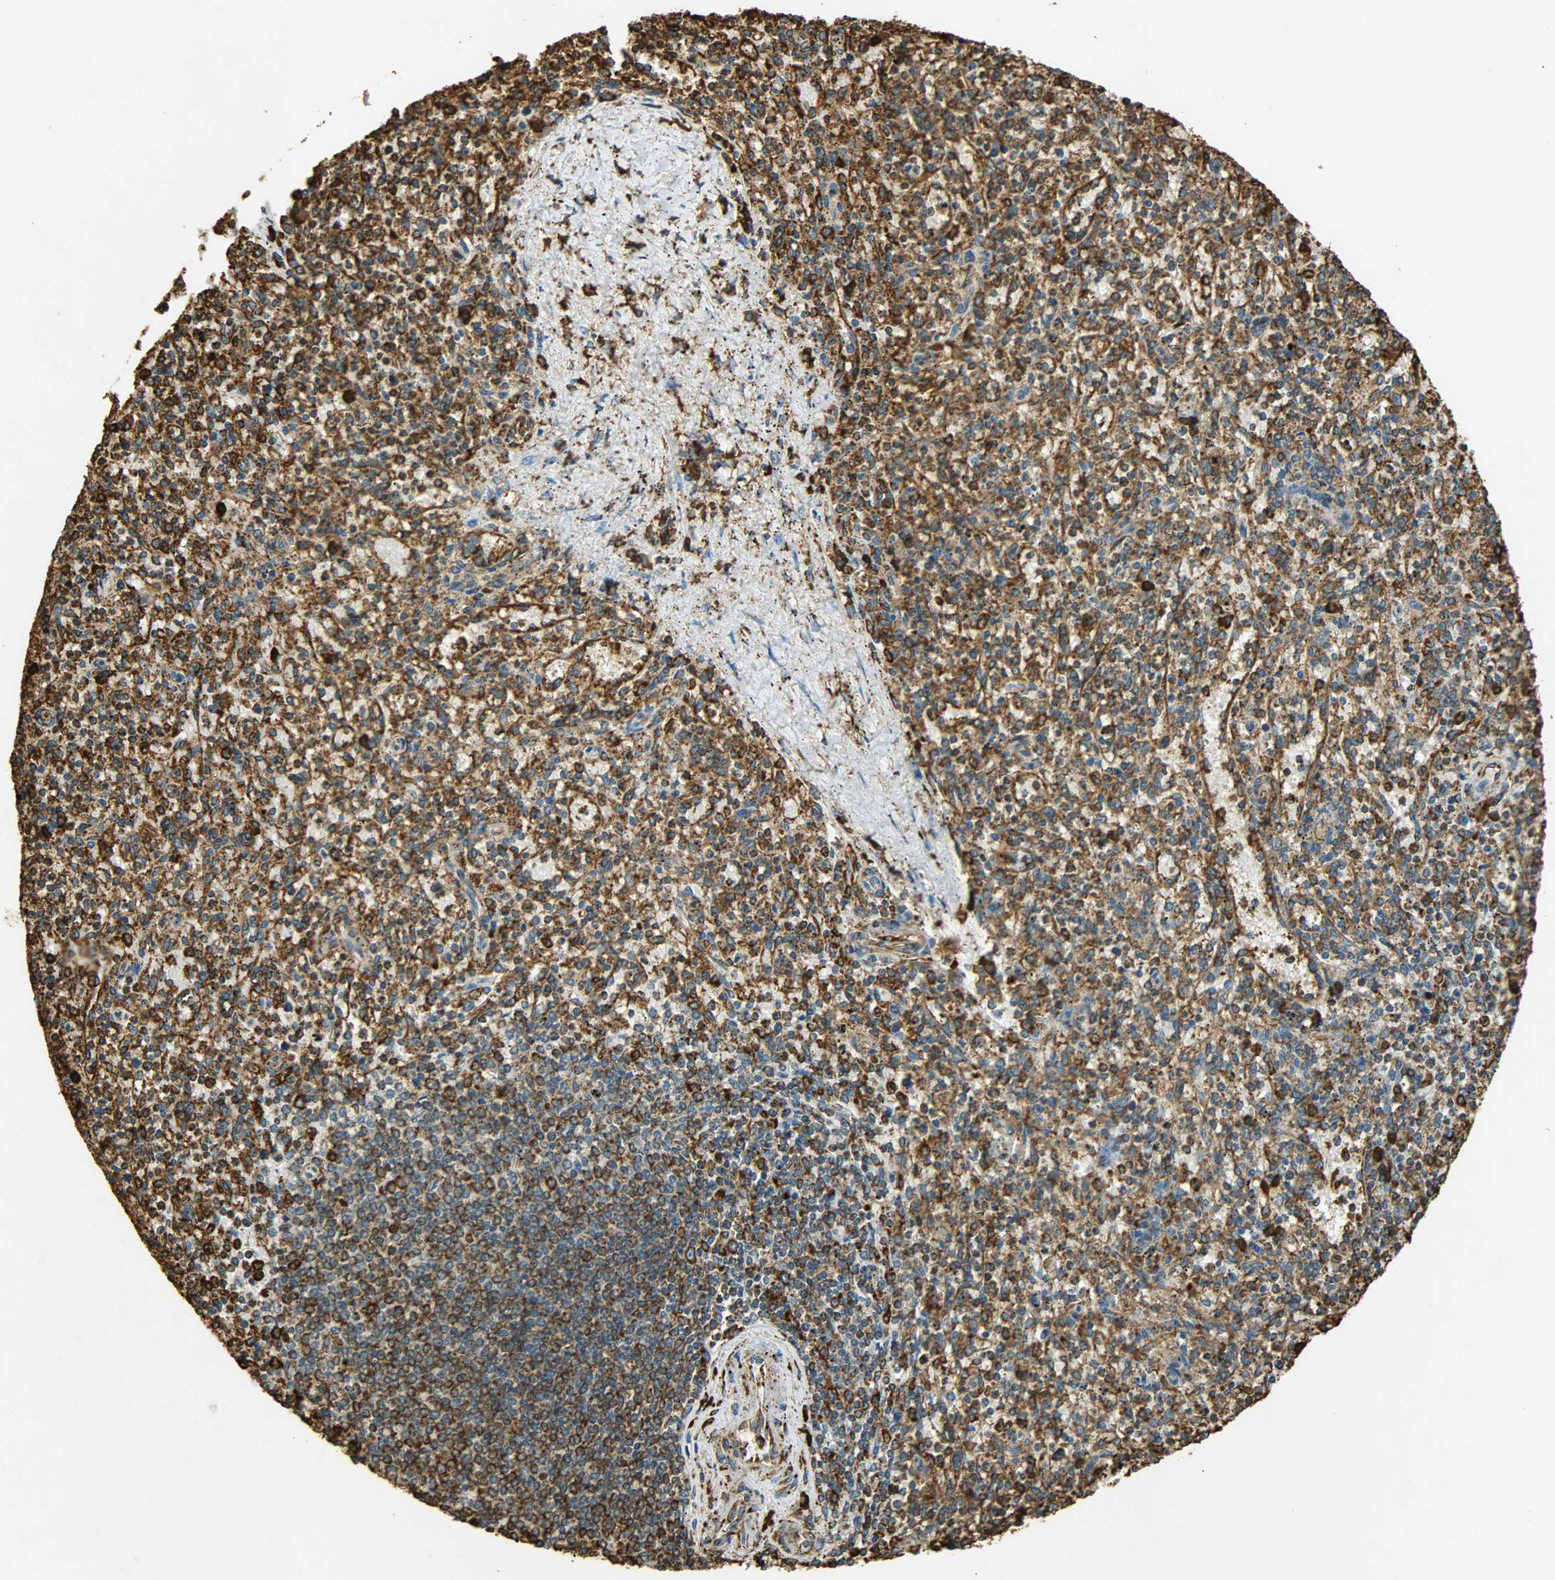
{"staining": {"intensity": "moderate", "quantity": ">75%", "location": "cytoplasmic/membranous"}, "tissue": "spleen", "cell_type": "Cells in red pulp", "image_type": "normal", "snomed": [{"axis": "morphology", "description": "Normal tissue, NOS"}, {"axis": "topography", "description": "Spleen"}], "caption": "Protein staining of normal spleen demonstrates moderate cytoplasmic/membranous expression in approximately >75% of cells in red pulp.", "gene": "HSP90B1", "patient": {"sex": "male", "age": 72}}